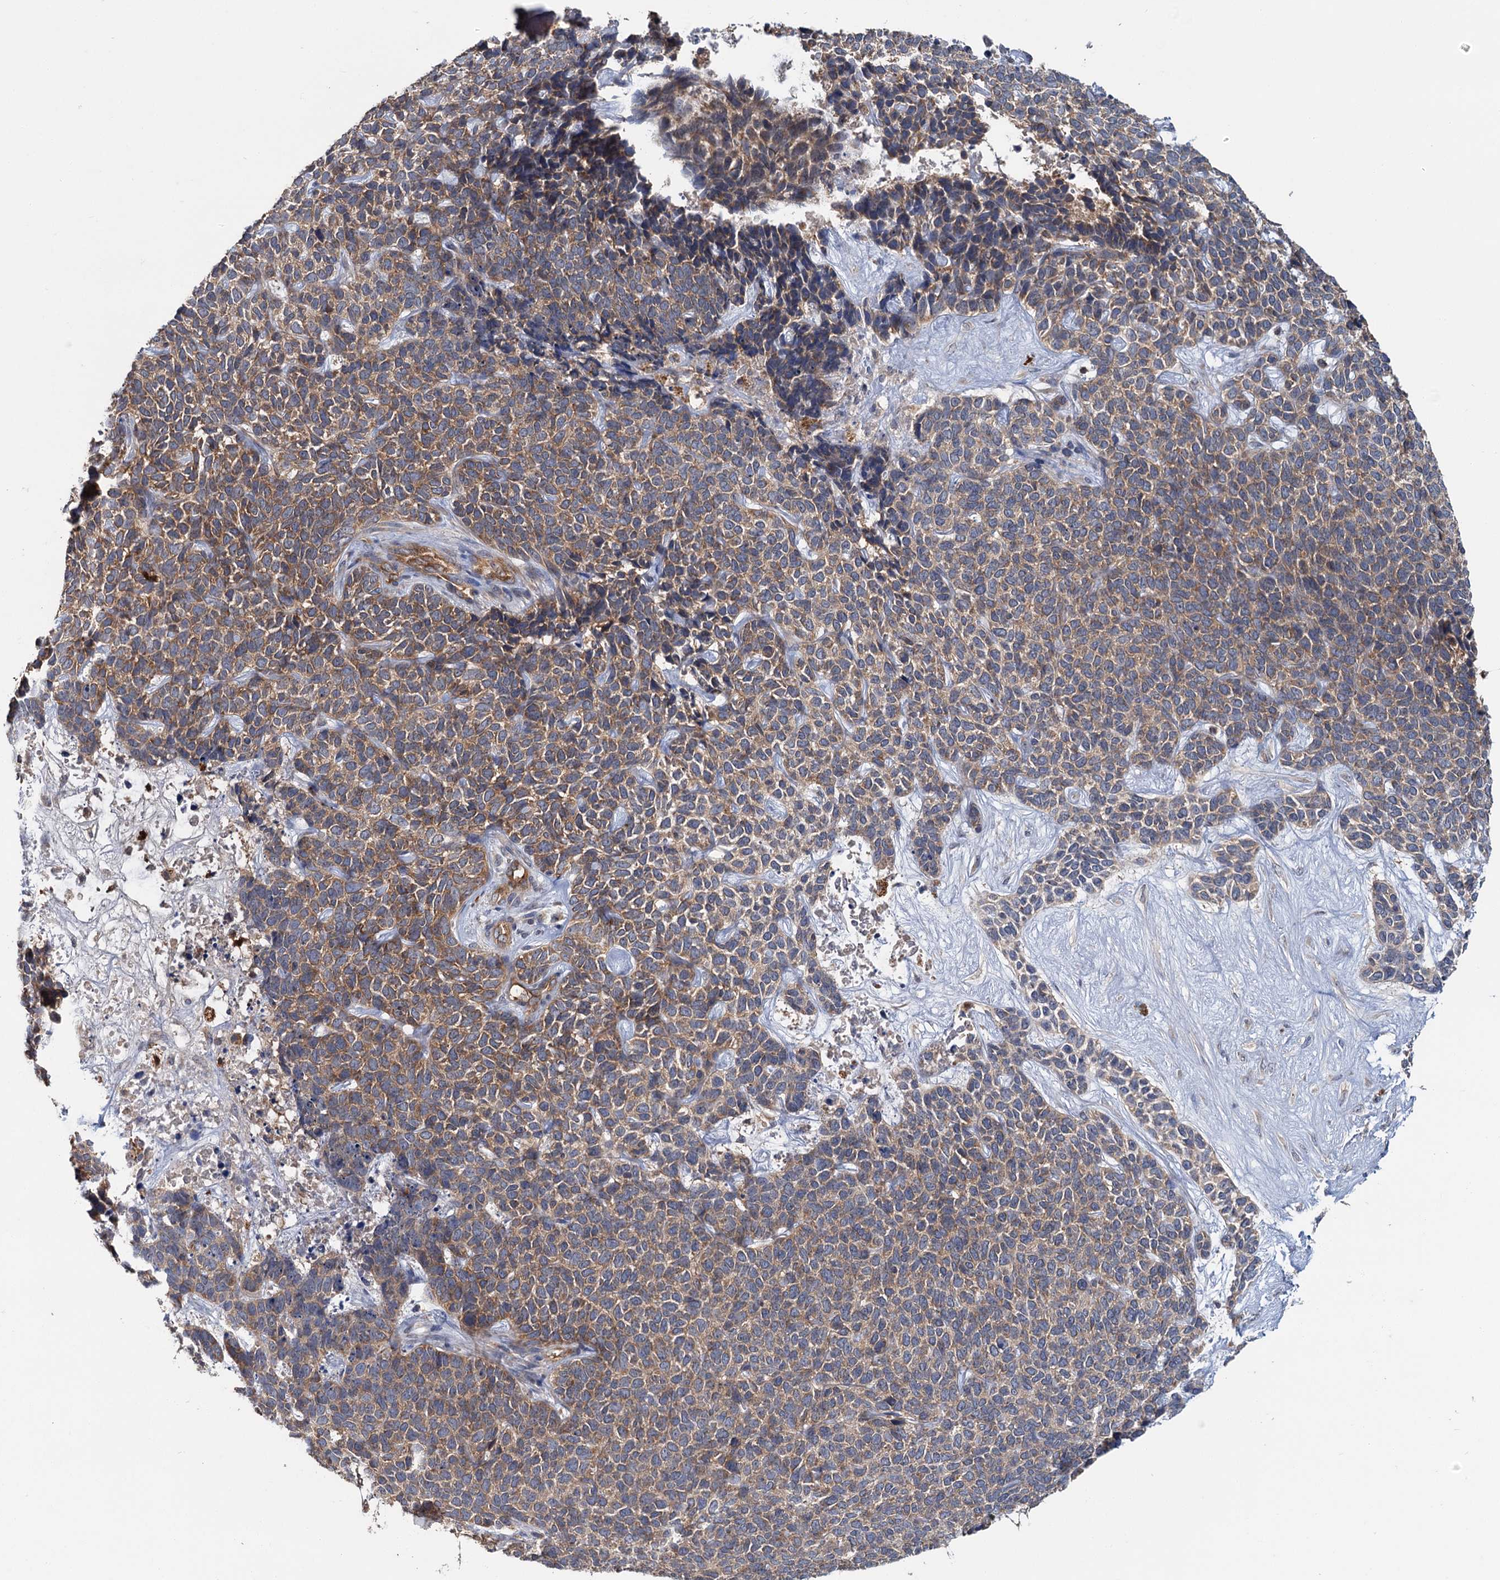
{"staining": {"intensity": "moderate", "quantity": ">75%", "location": "cytoplasmic/membranous"}, "tissue": "skin cancer", "cell_type": "Tumor cells", "image_type": "cancer", "snomed": [{"axis": "morphology", "description": "Basal cell carcinoma"}, {"axis": "topography", "description": "Skin"}], "caption": "Immunohistochemical staining of human skin basal cell carcinoma displays medium levels of moderate cytoplasmic/membranous protein staining in approximately >75% of tumor cells.", "gene": "DYNC2H1", "patient": {"sex": "female", "age": 84}}